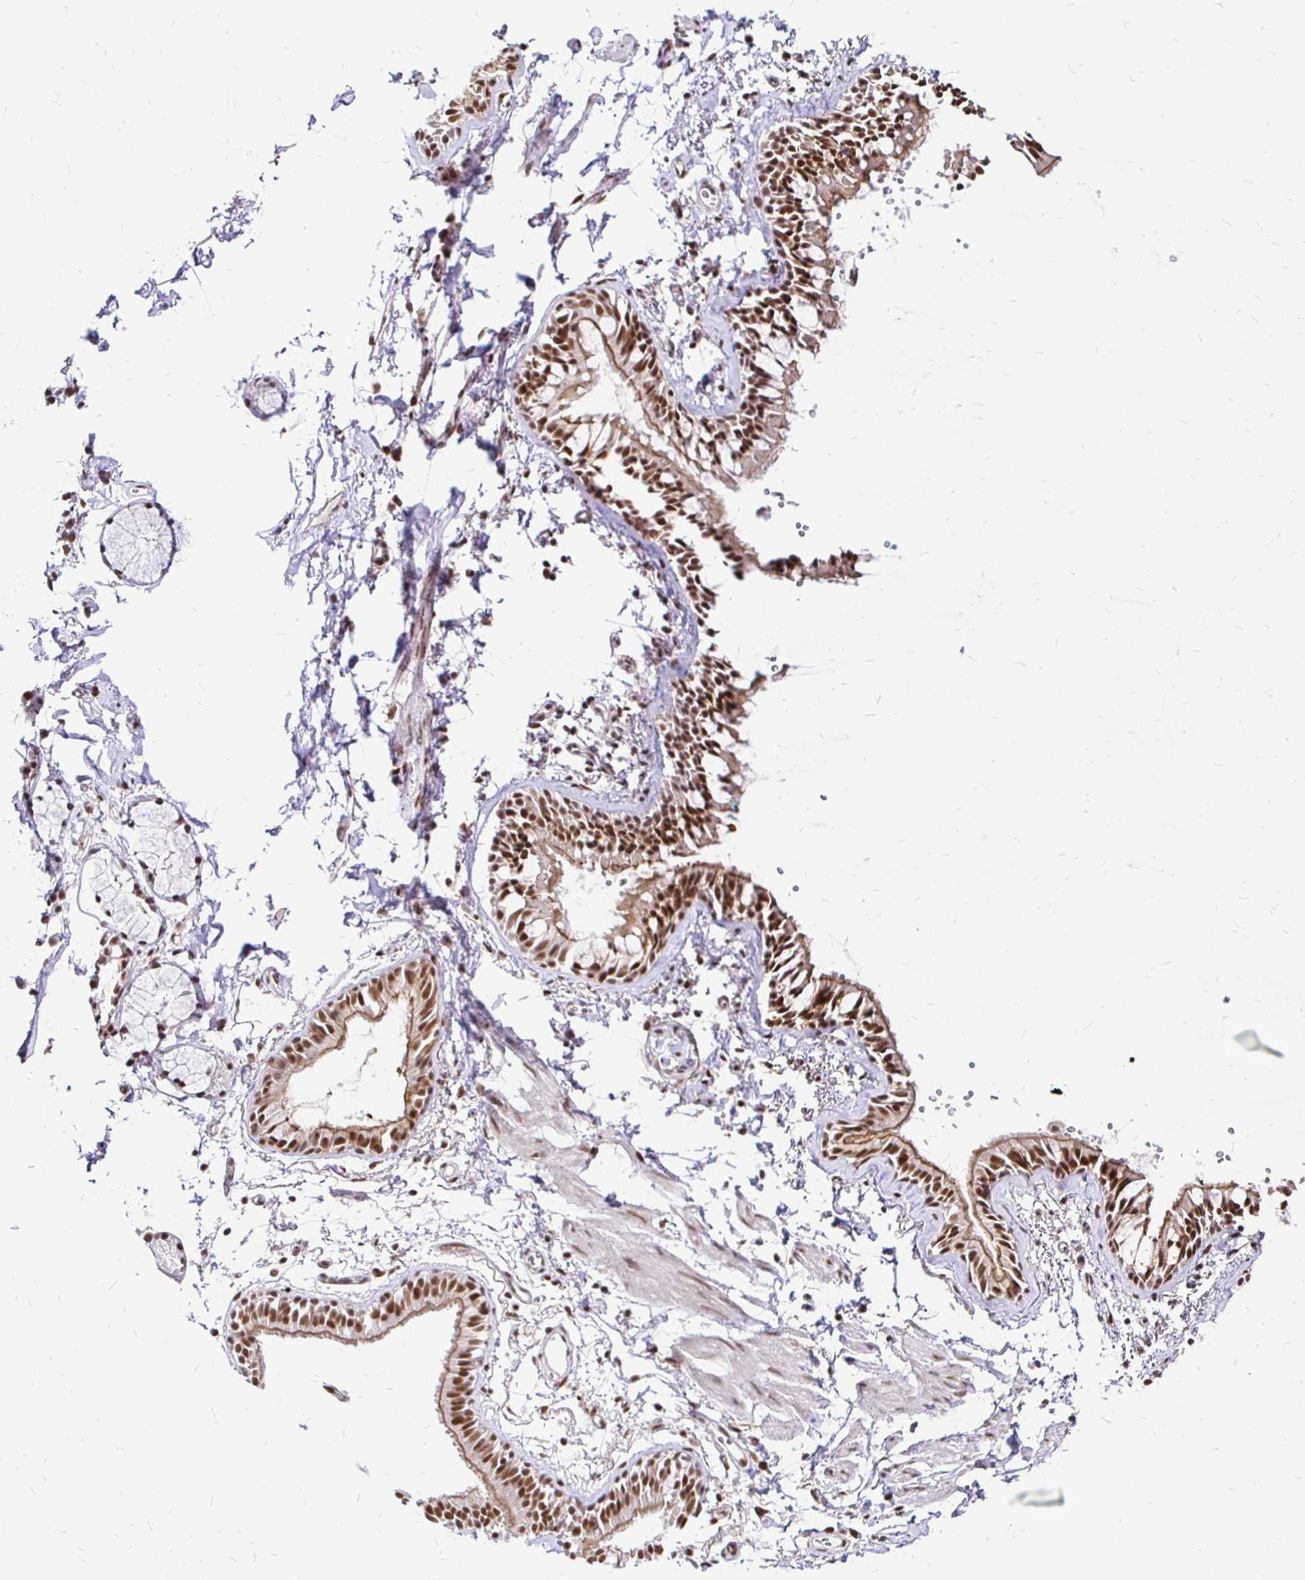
{"staining": {"intensity": "moderate", "quantity": ">75%", "location": "nuclear"}, "tissue": "bronchus", "cell_type": "Respiratory epithelial cells", "image_type": "normal", "snomed": [{"axis": "morphology", "description": "Normal tissue, NOS"}, {"axis": "topography", "description": "Bronchus"}], "caption": "Protein analysis of benign bronchus exhibits moderate nuclear staining in approximately >75% of respiratory epithelial cells.", "gene": "SIN3A", "patient": {"sex": "female", "age": 59}}